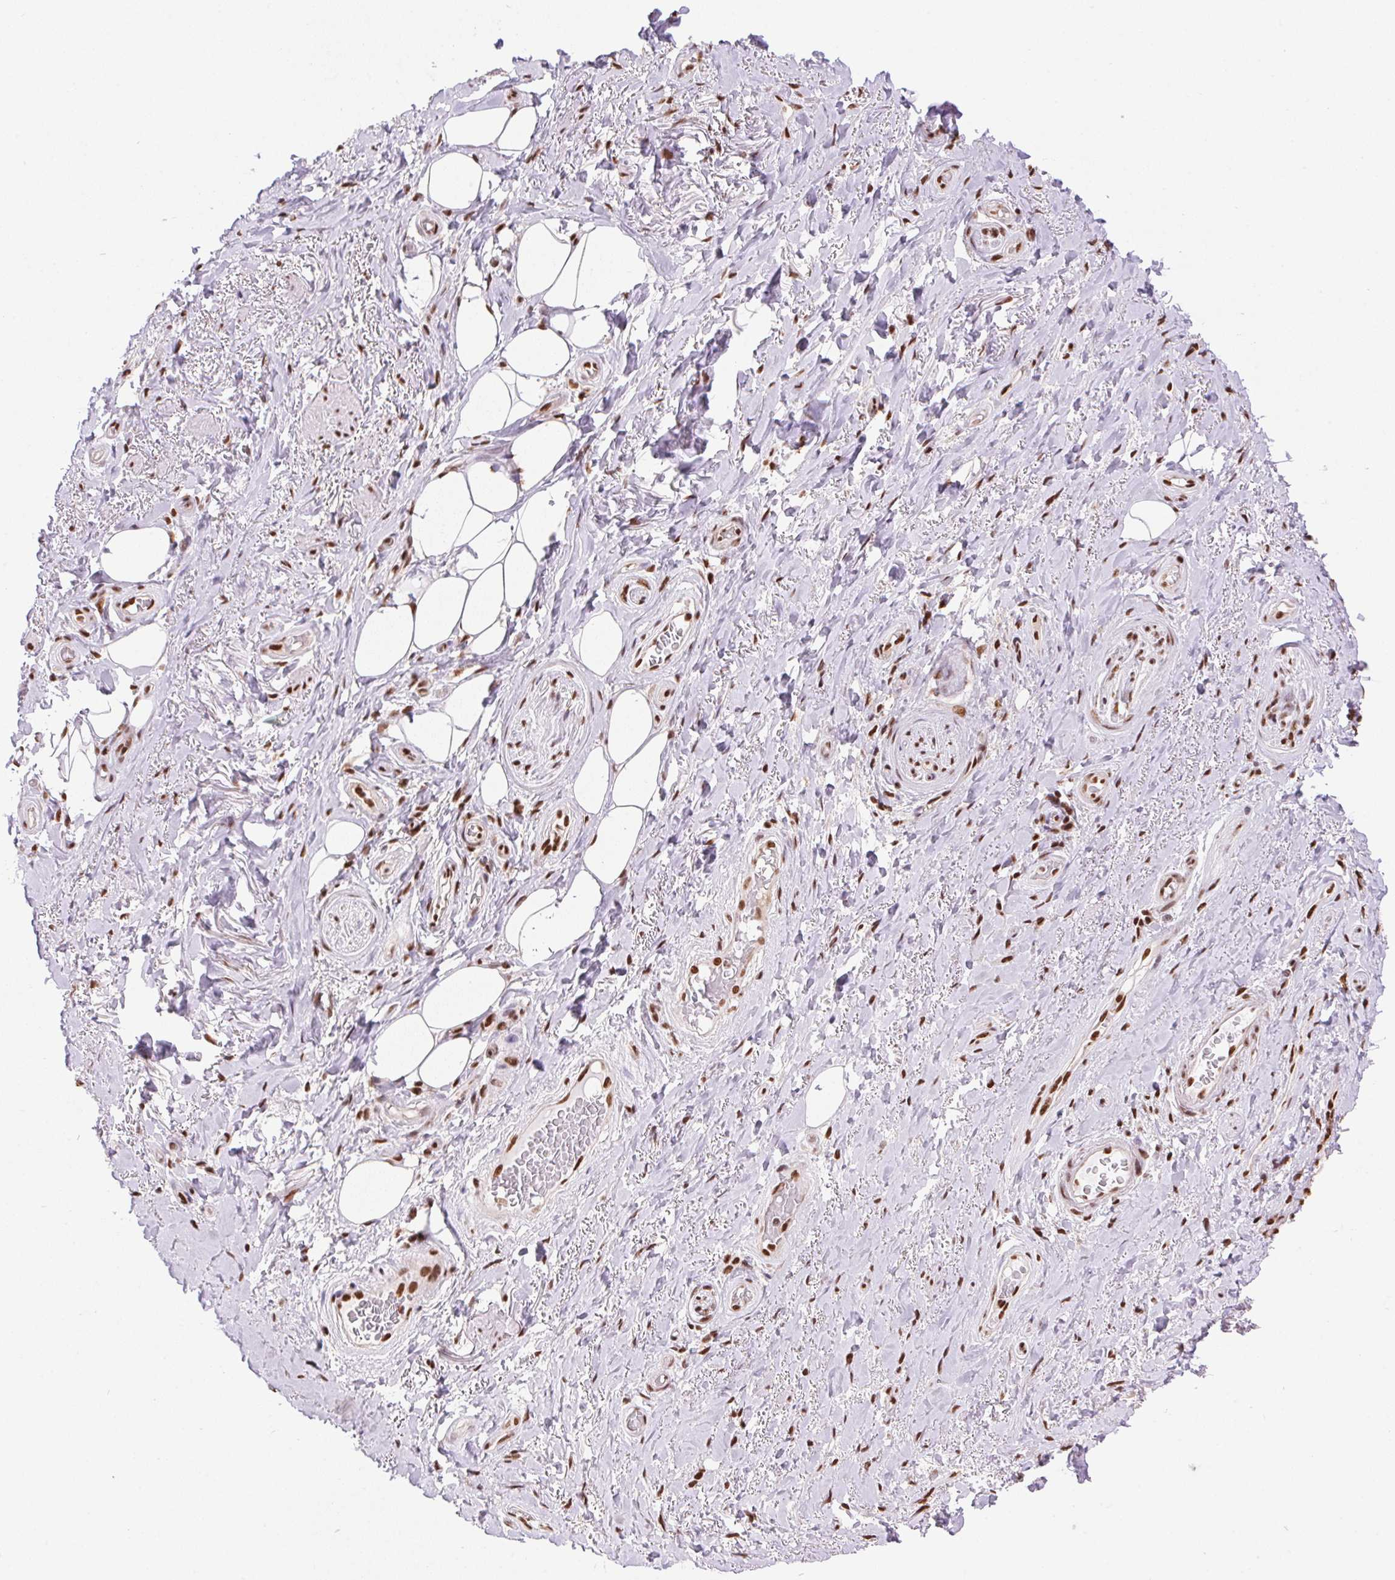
{"staining": {"intensity": "strong", "quantity": "25%-75%", "location": "nuclear"}, "tissue": "adipose tissue", "cell_type": "Adipocytes", "image_type": "normal", "snomed": [{"axis": "morphology", "description": "Normal tissue, NOS"}, {"axis": "topography", "description": "Anal"}, {"axis": "topography", "description": "Peripheral nerve tissue"}], "caption": "Immunohistochemistry (DAB (3,3'-diaminobenzidine)) staining of benign human adipose tissue shows strong nuclear protein staining in about 25%-75% of adipocytes.", "gene": "ZNF207", "patient": {"sex": "male", "age": 53}}